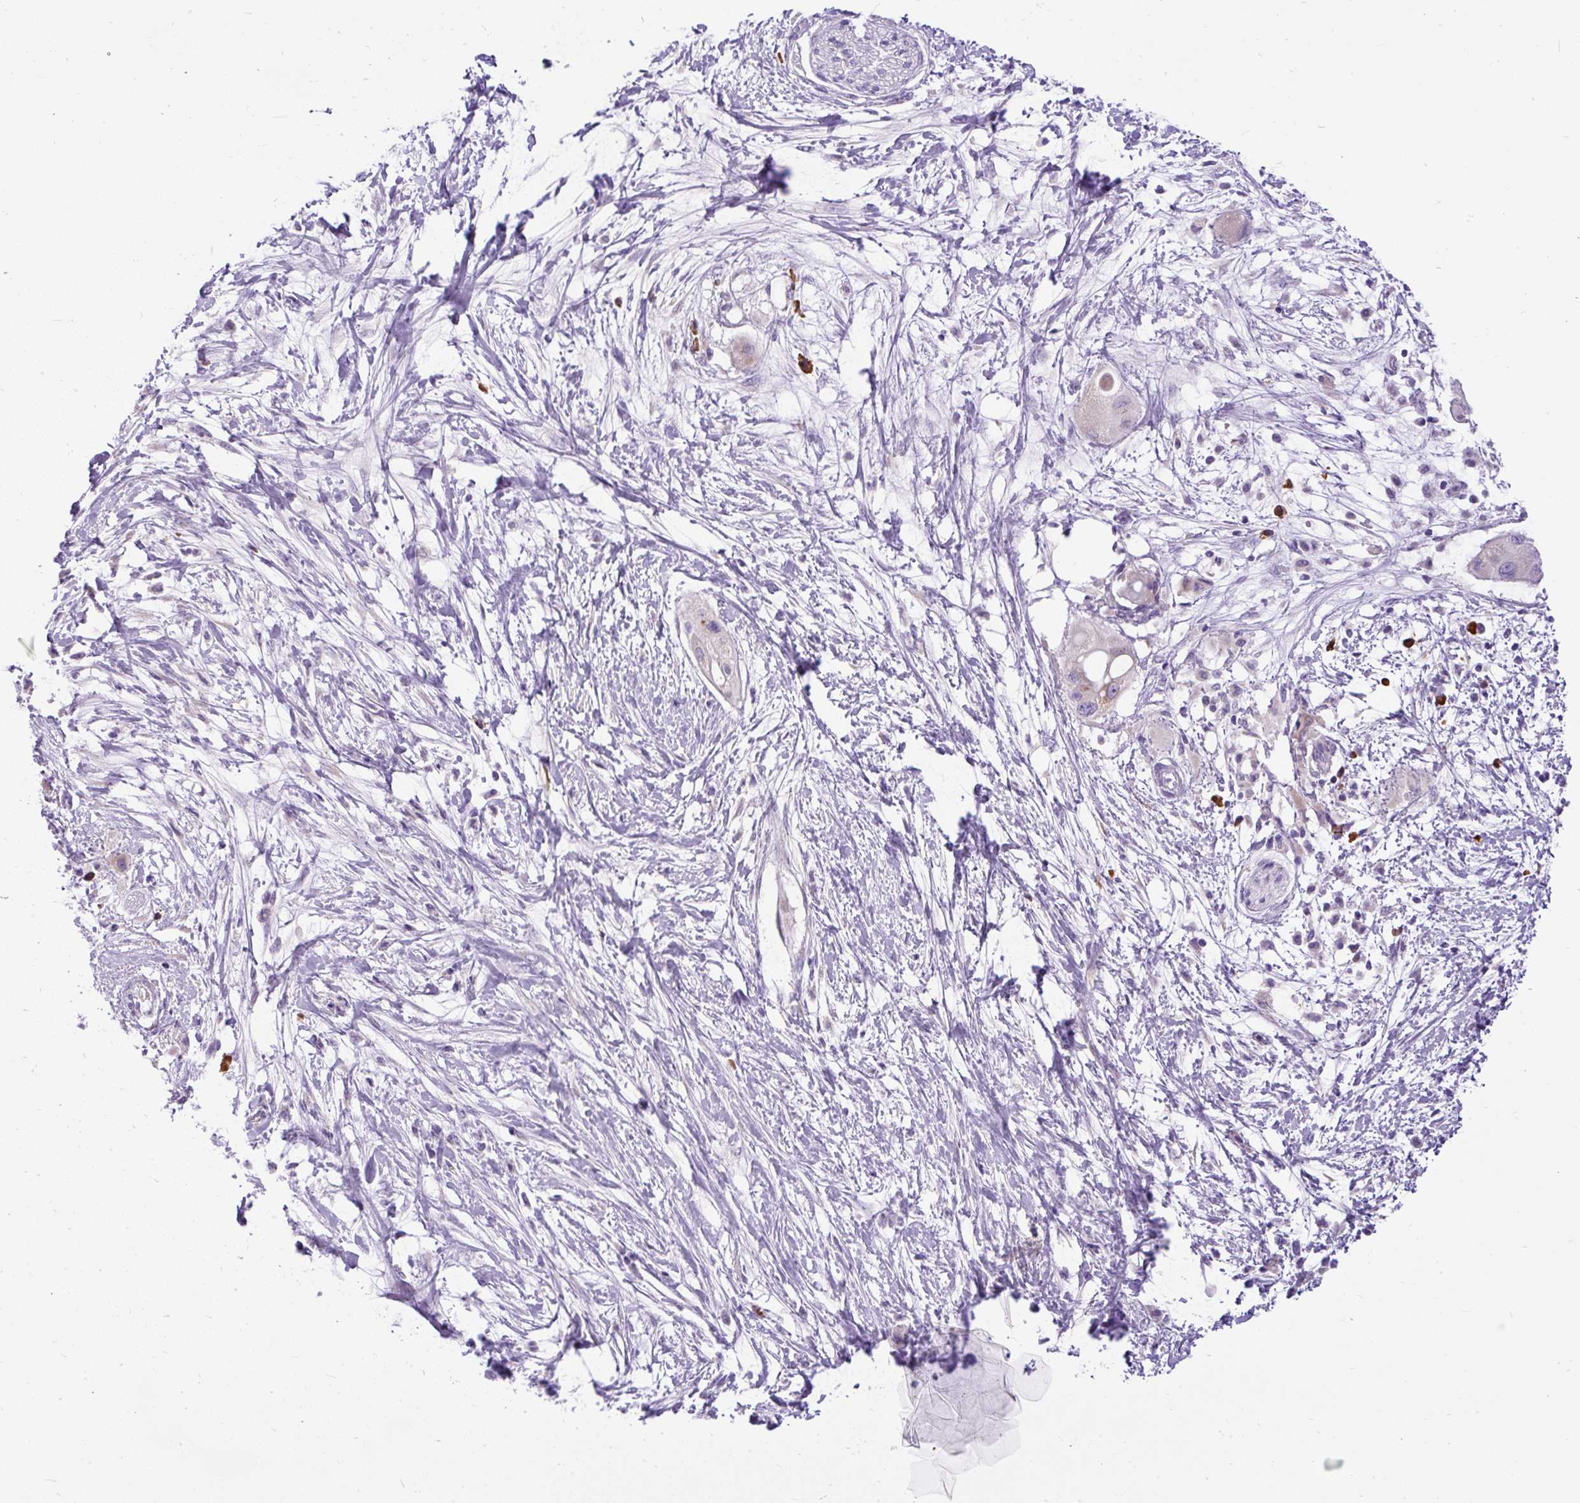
{"staining": {"intensity": "weak", "quantity": "<25%", "location": "cytoplasmic/membranous"}, "tissue": "pancreatic cancer", "cell_type": "Tumor cells", "image_type": "cancer", "snomed": [{"axis": "morphology", "description": "Adenocarcinoma, NOS"}, {"axis": "topography", "description": "Pancreas"}], "caption": "This is an IHC micrograph of pancreatic cancer (adenocarcinoma). There is no expression in tumor cells.", "gene": "SYBU", "patient": {"sex": "male", "age": 68}}